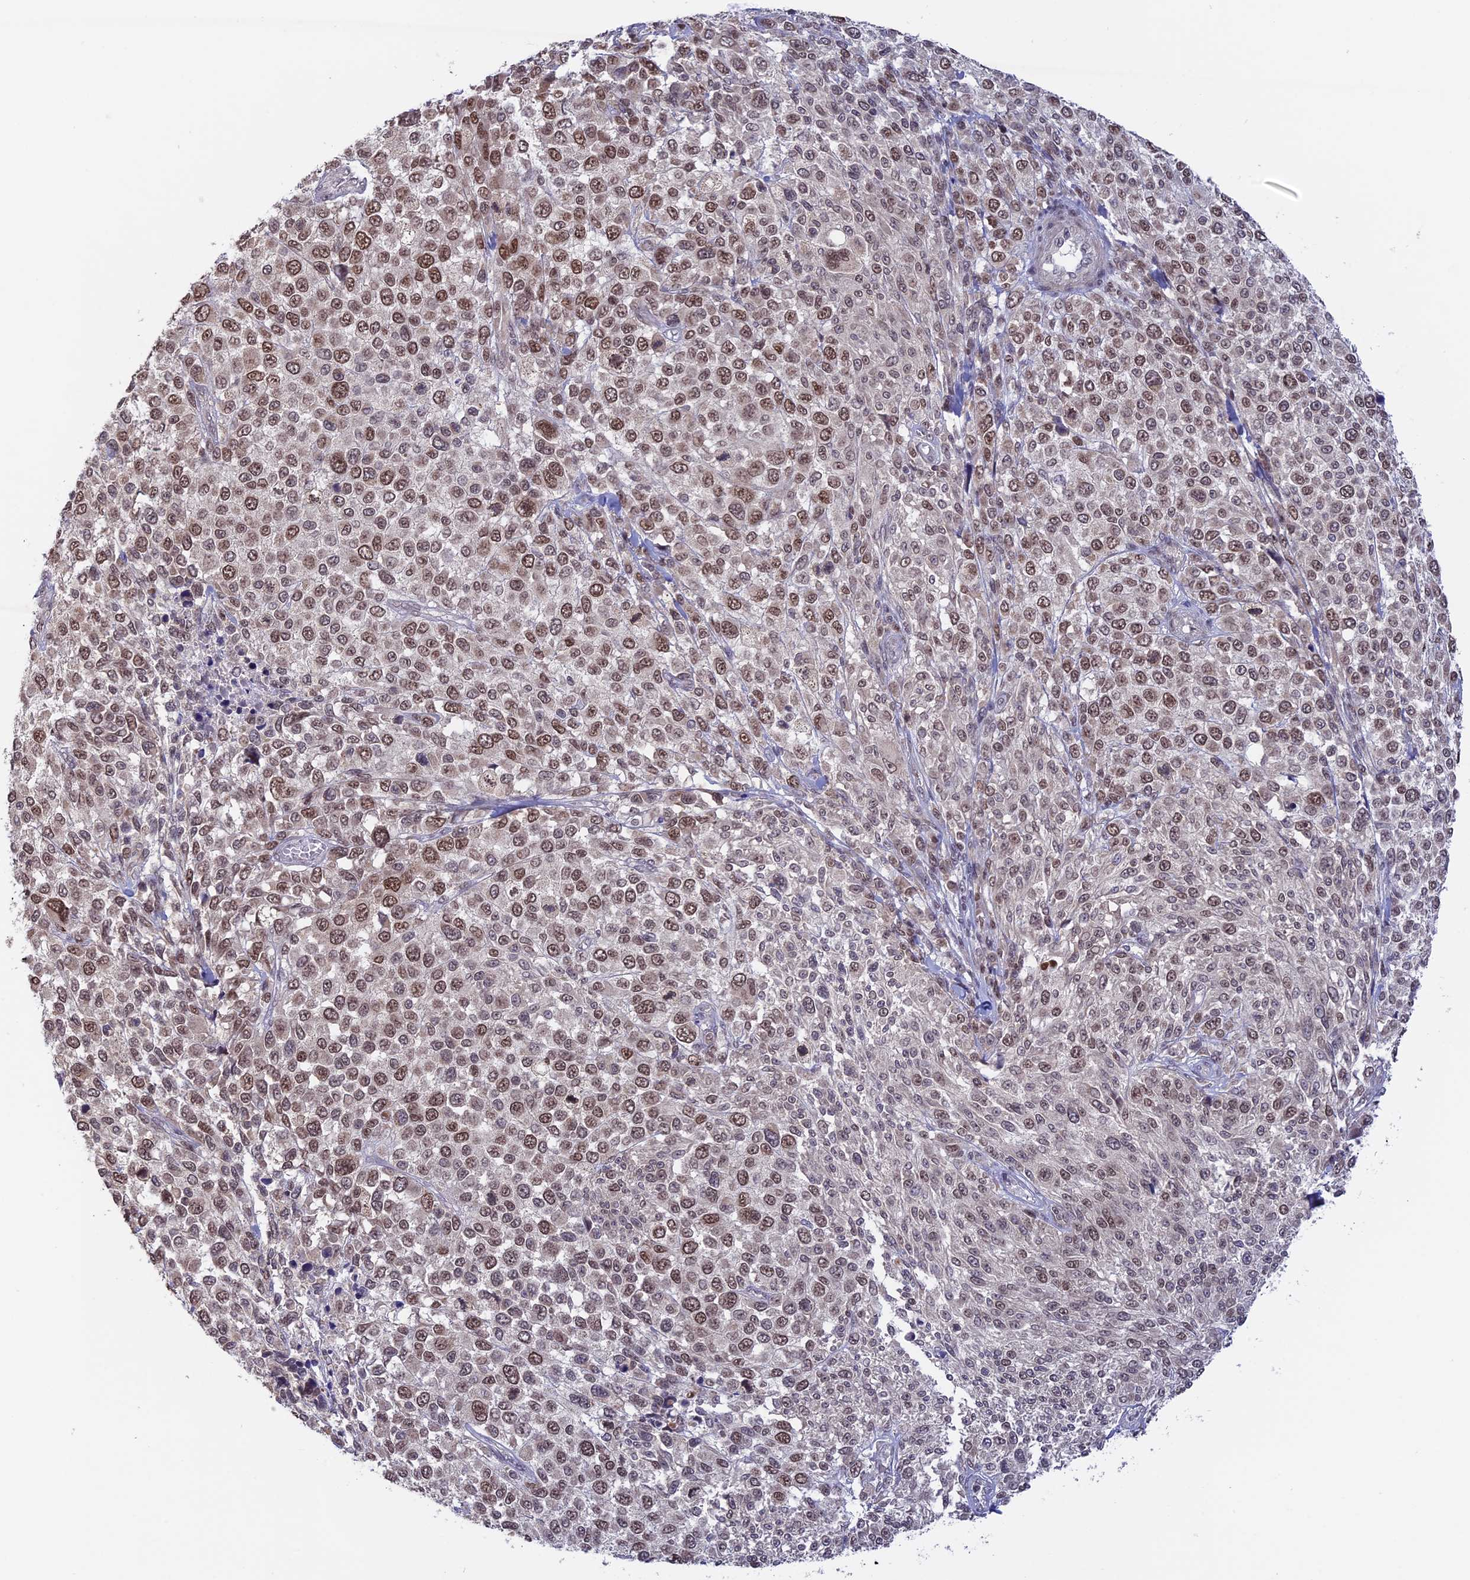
{"staining": {"intensity": "moderate", "quantity": ">75%", "location": "nuclear"}, "tissue": "melanoma", "cell_type": "Tumor cells", "image_type": "cancer", "snomed": [{"axis": "morphology", "description": "Malignant melanoma, NOS"}, {"axis": "topography", "description": "Skin of trunk"}], "caption": "The immunohistochemical stain shows moderate nuclear expression in tumor cells of melanoma tissue.", "gene": "RFC5", "patient": {"sex": "male", "age": 71}}